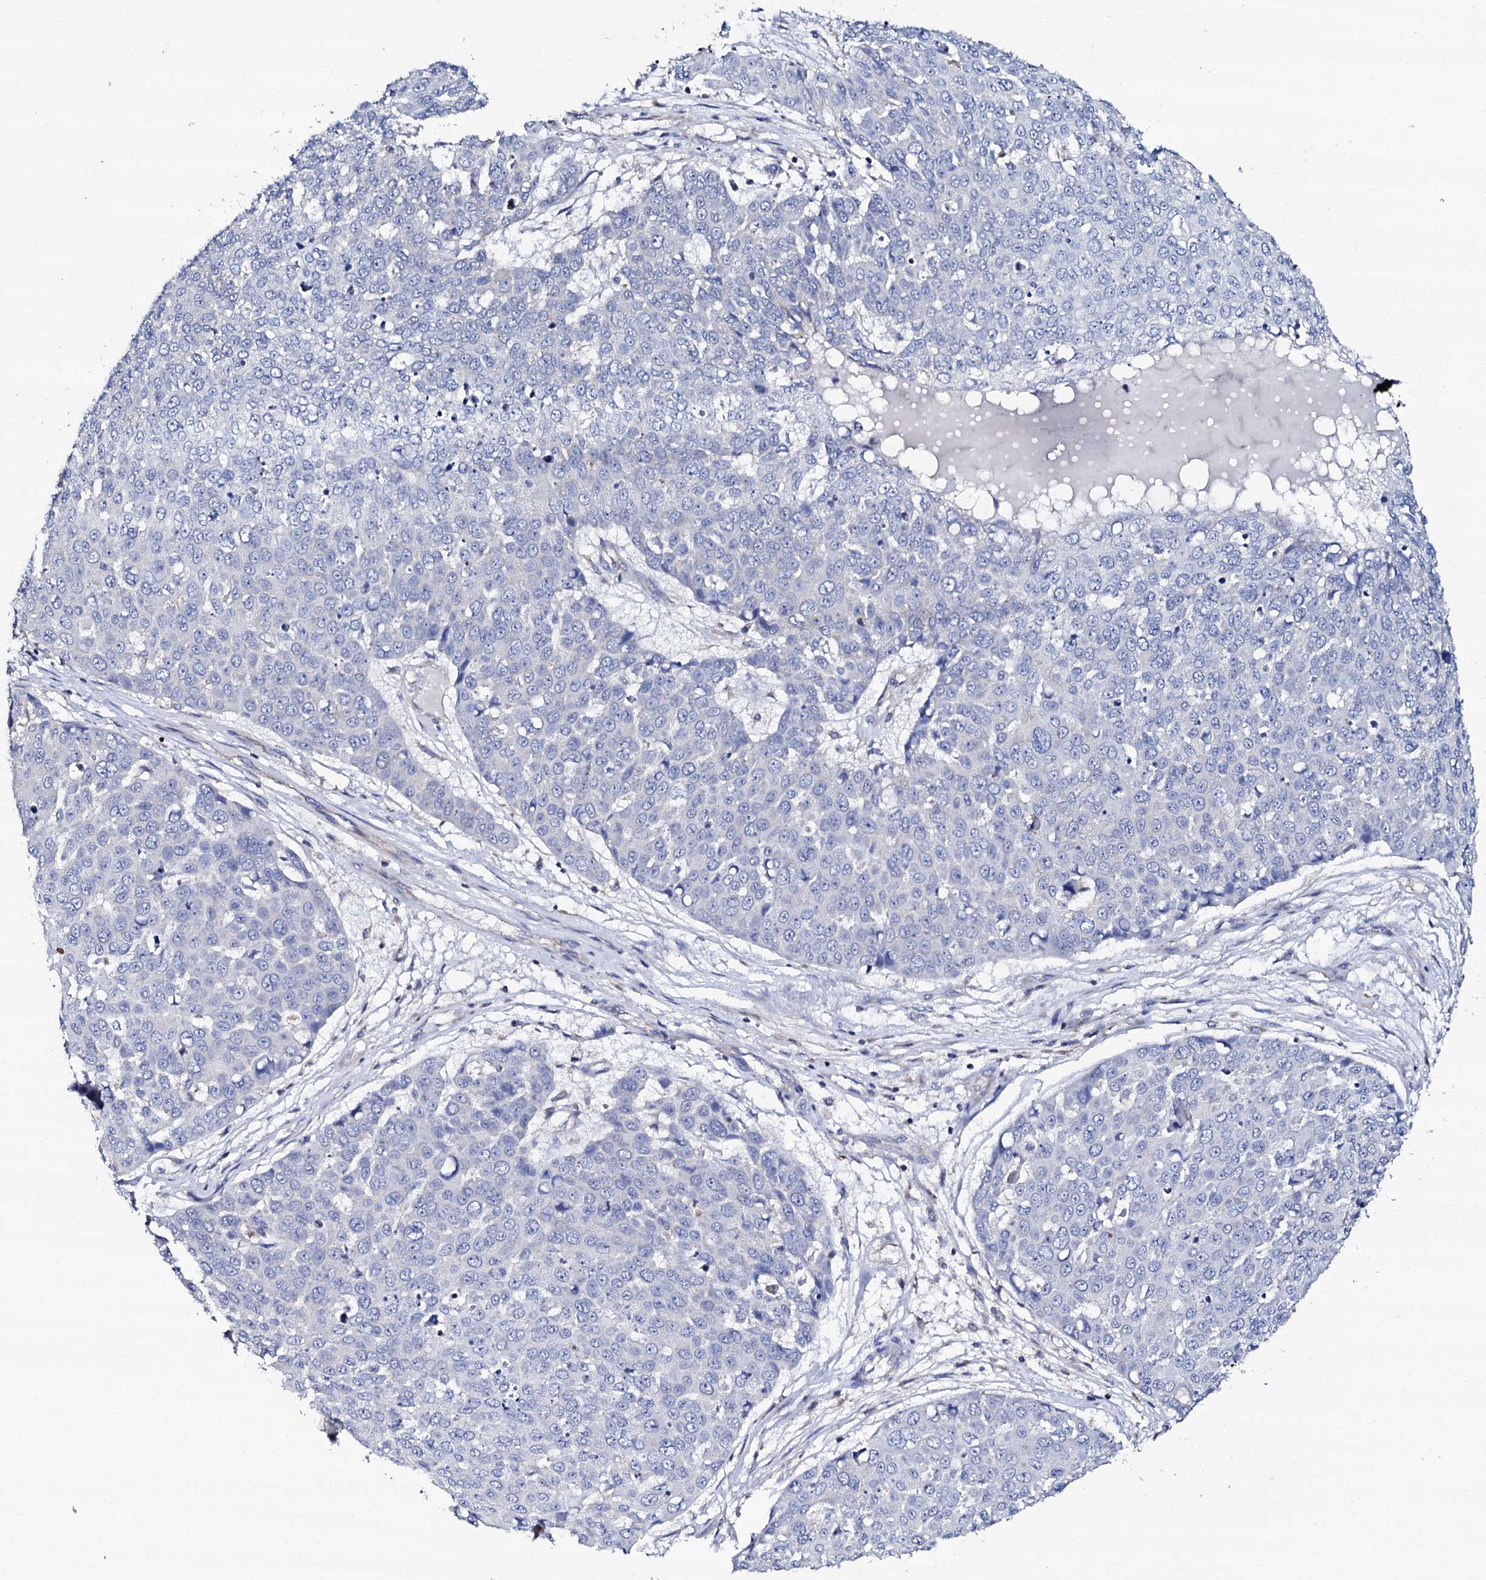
{"staining": {"intensity": "moderate", "quantity": "25%-75%", "location": "cytoplasmic/membranous"}, "tissue": "skin cancer", "cell_type": "Tumor cells", "image_type": "cancer", "snomed": [{"axis": "morphology", "description": "Squamous cell carcinoma, NOS"}, {"axis": "topography", "description": "Skin"}], "caption": "Brown immunohistochemical staining in skin cancer (squamous cell carcinoma) reveals moderate cytoplasmic/membranous positivity in approximately 25%-75% of tumor cells. Using DAB (brown) and hematoxylin (blue) stains, captured at high magnification using brightfield microscopy.", "gene": "TCAF2", "patient": {"sex": "male", "age": 71}}